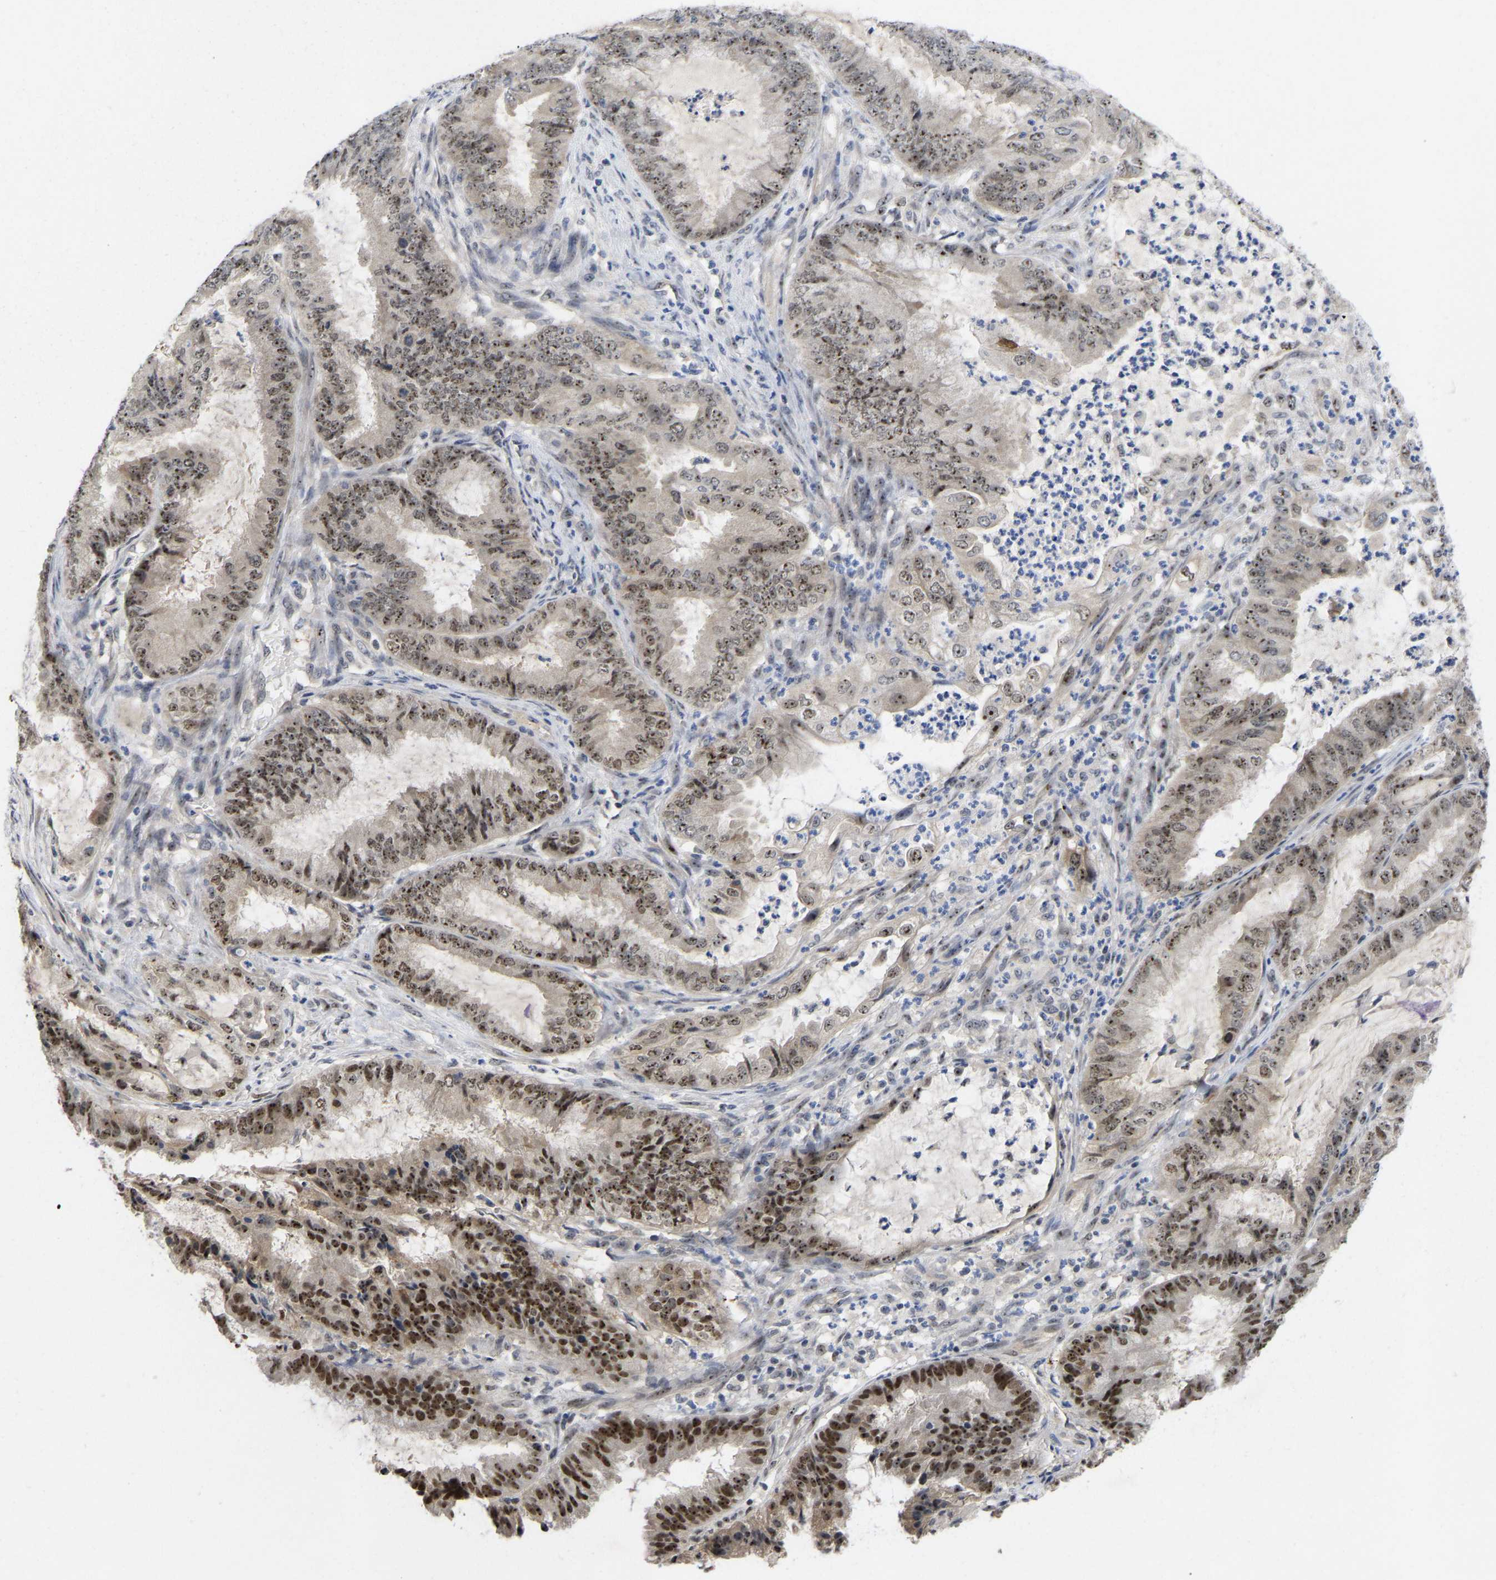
{"staining": {"intensity": "strong", "quantity": "25%-75%", "location": "nuclear"}, "tissue": "endometrial cancer", "cell_type": "Tumor cells", "image_type": "cancer", "snomed": [{"axis": "morphology", "description": "Adenocarcinoma, NOS"}, {"axis": "topography", "description": "Endometrium"}], "caption": "IHC (DAB) staining of human endometrial adenocarcinoma reveals strong nuclear protein expression in approximately 25%-75% of tumor cells.", "gene": "NLE1", "patient": {"sex": "female", "age": 51}}